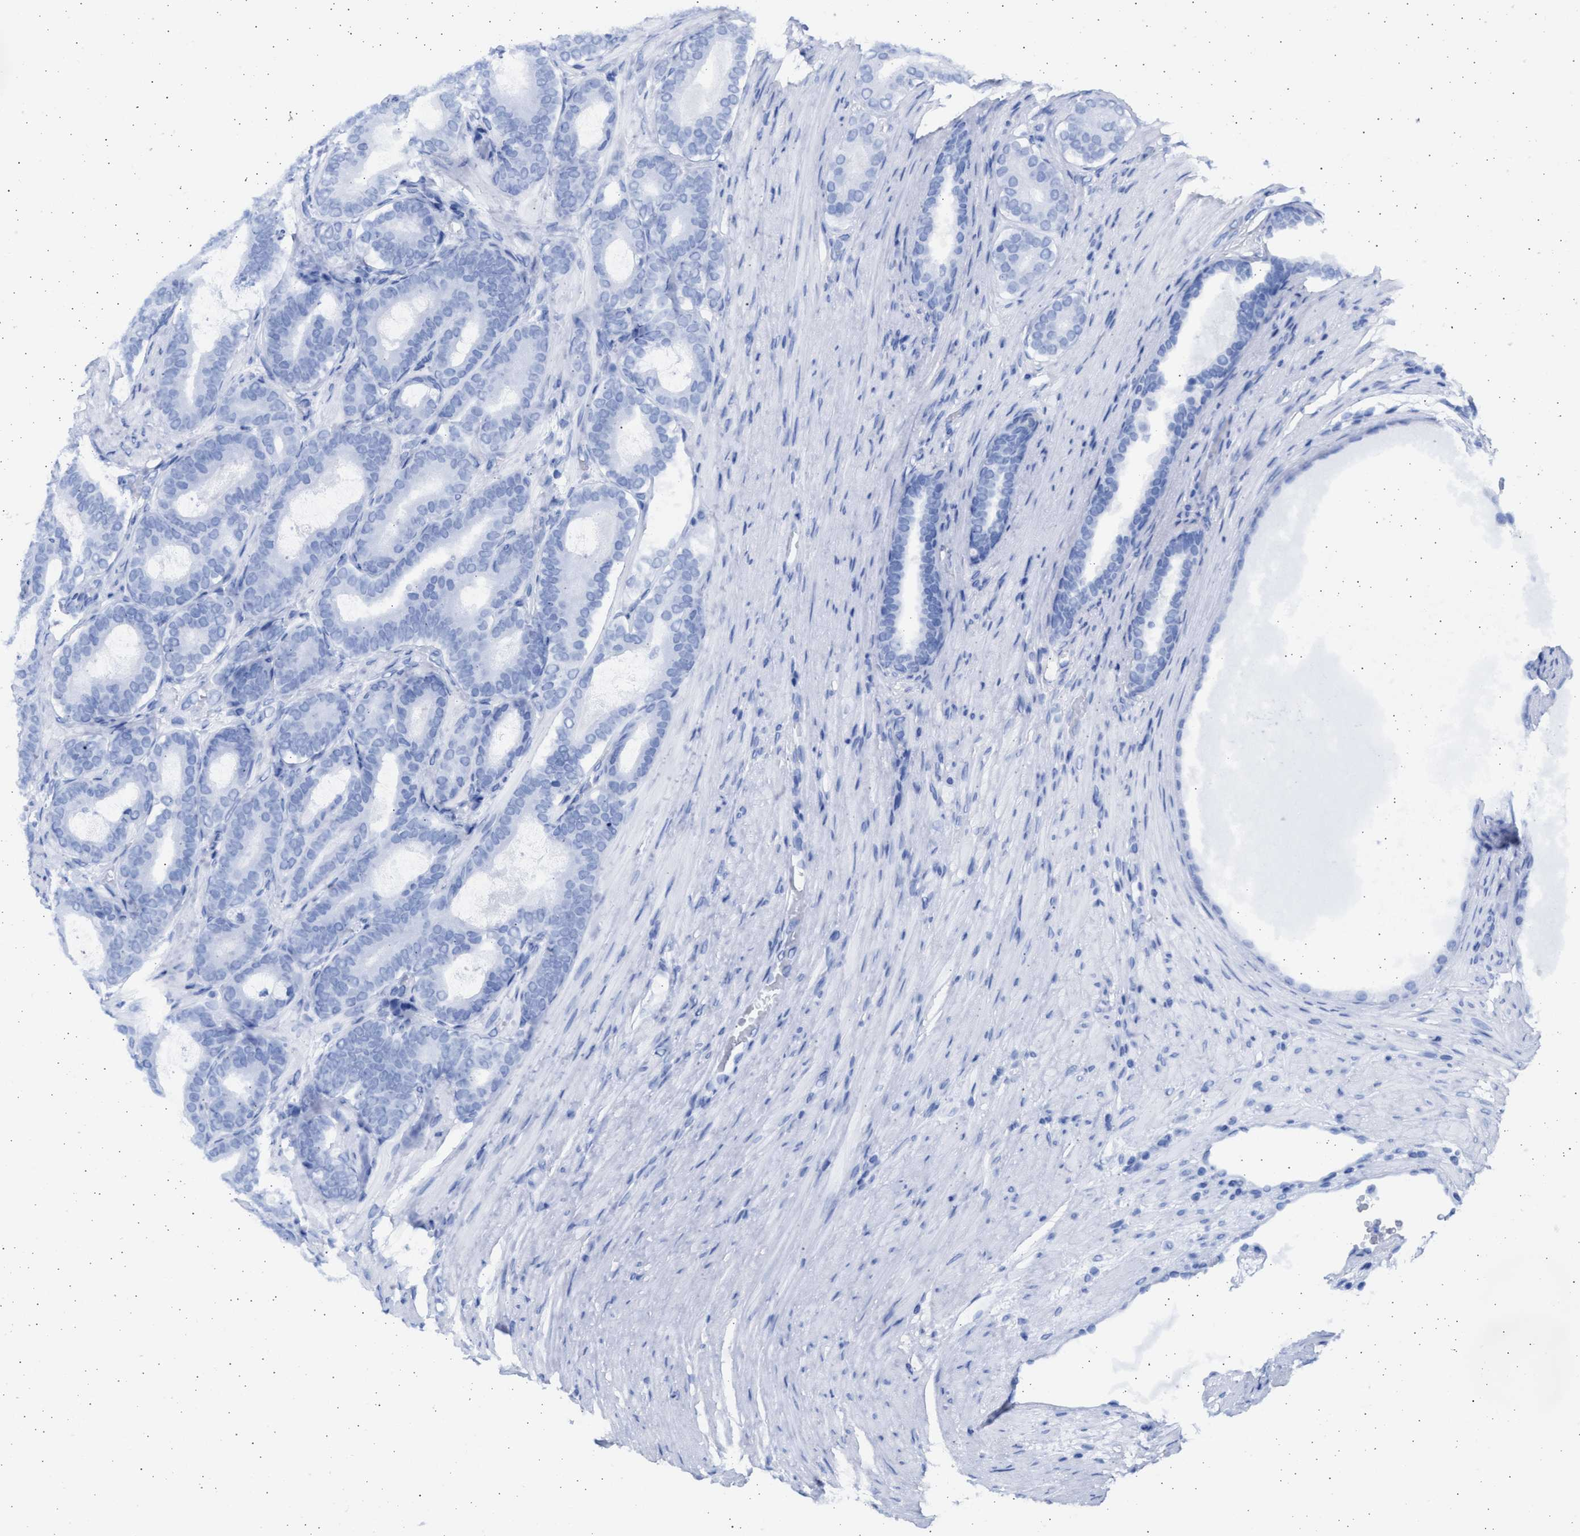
{"staining": {"intensity": "negative", "quantity": "none", "location": "none"}, "tissue": "prostate cancer", "cell_type": "Tumor cells", "image_type": "cancer", "snomed": [{"axis": "morphology", "description": "Adenocarcinoma, High grade"}, {"axis": "topography", "description": "Prostate"}], "caption": "The histopathology image shows no significant positivity in tumor cells of prostate adenocarcinoma (high-grade).", "gene": "ALDOC", "patient": {"sex": "male", "age": 60}}